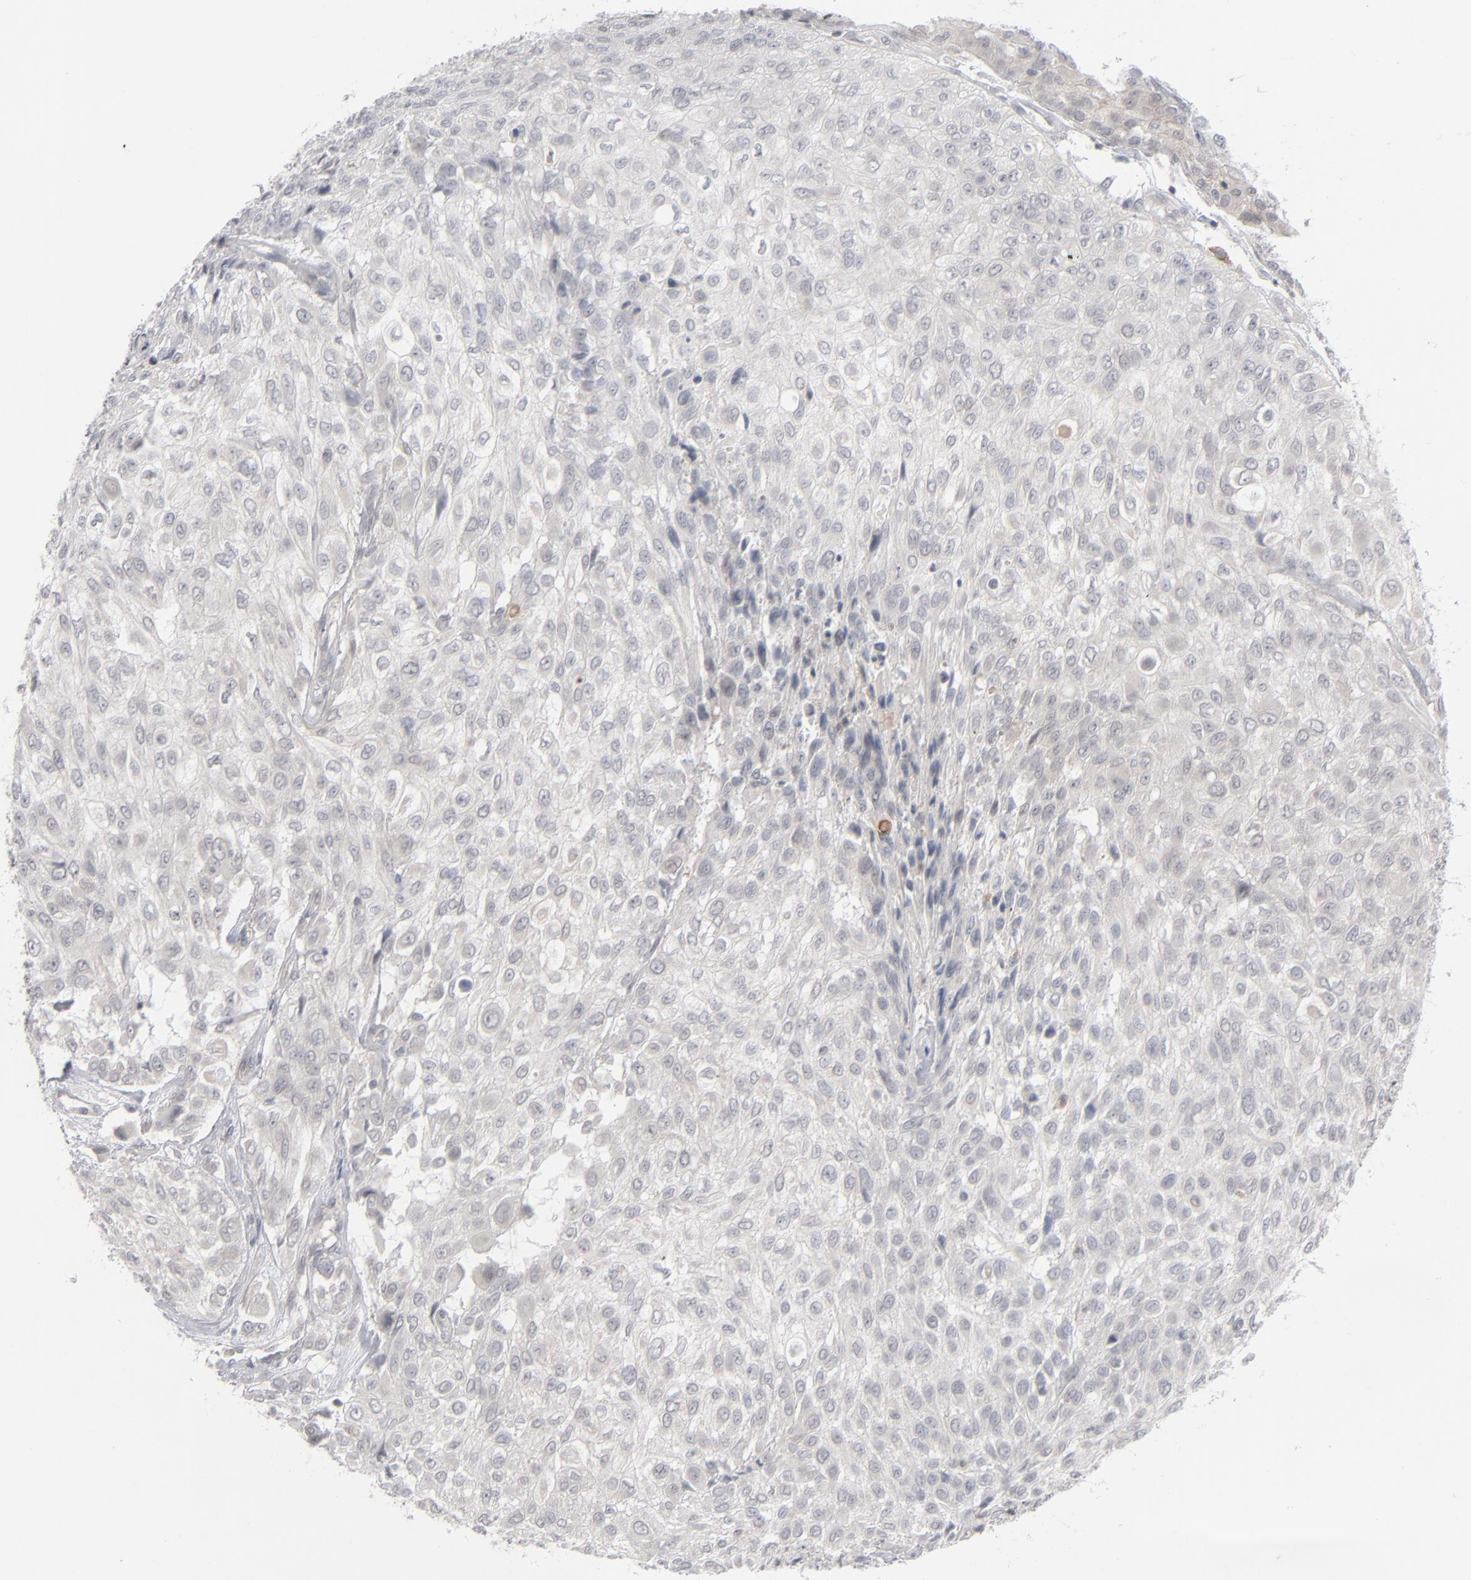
{"staining": {"intensity": "negative", "quantity": "none", "location": "none"}, "tissue": "urothelial cancer", "cell_type": "Tumor cells", "image_type": "cancer", "snomed": [{"axis": "morphology", "description": "Urothelial carcinoma, High grade"}, {"axis": "topography", "description": "Urinary bladder"}], "caption": "High magnification brightfield microscopy of urothelial cancer stained with DAB (3,3'-diaminobenzidine) (brown) and counterstained with hematoxylin (blue): tumor cells show no significant positivity. (Stains: DAB (3,3'-diaminobenzidine) immunohistochemistry with hematoxylin counter stain, Microscopy: brightfield microscopy at high magnification).", "gene": "POF1B", "patient": {"sex": "male", "age": 57}}